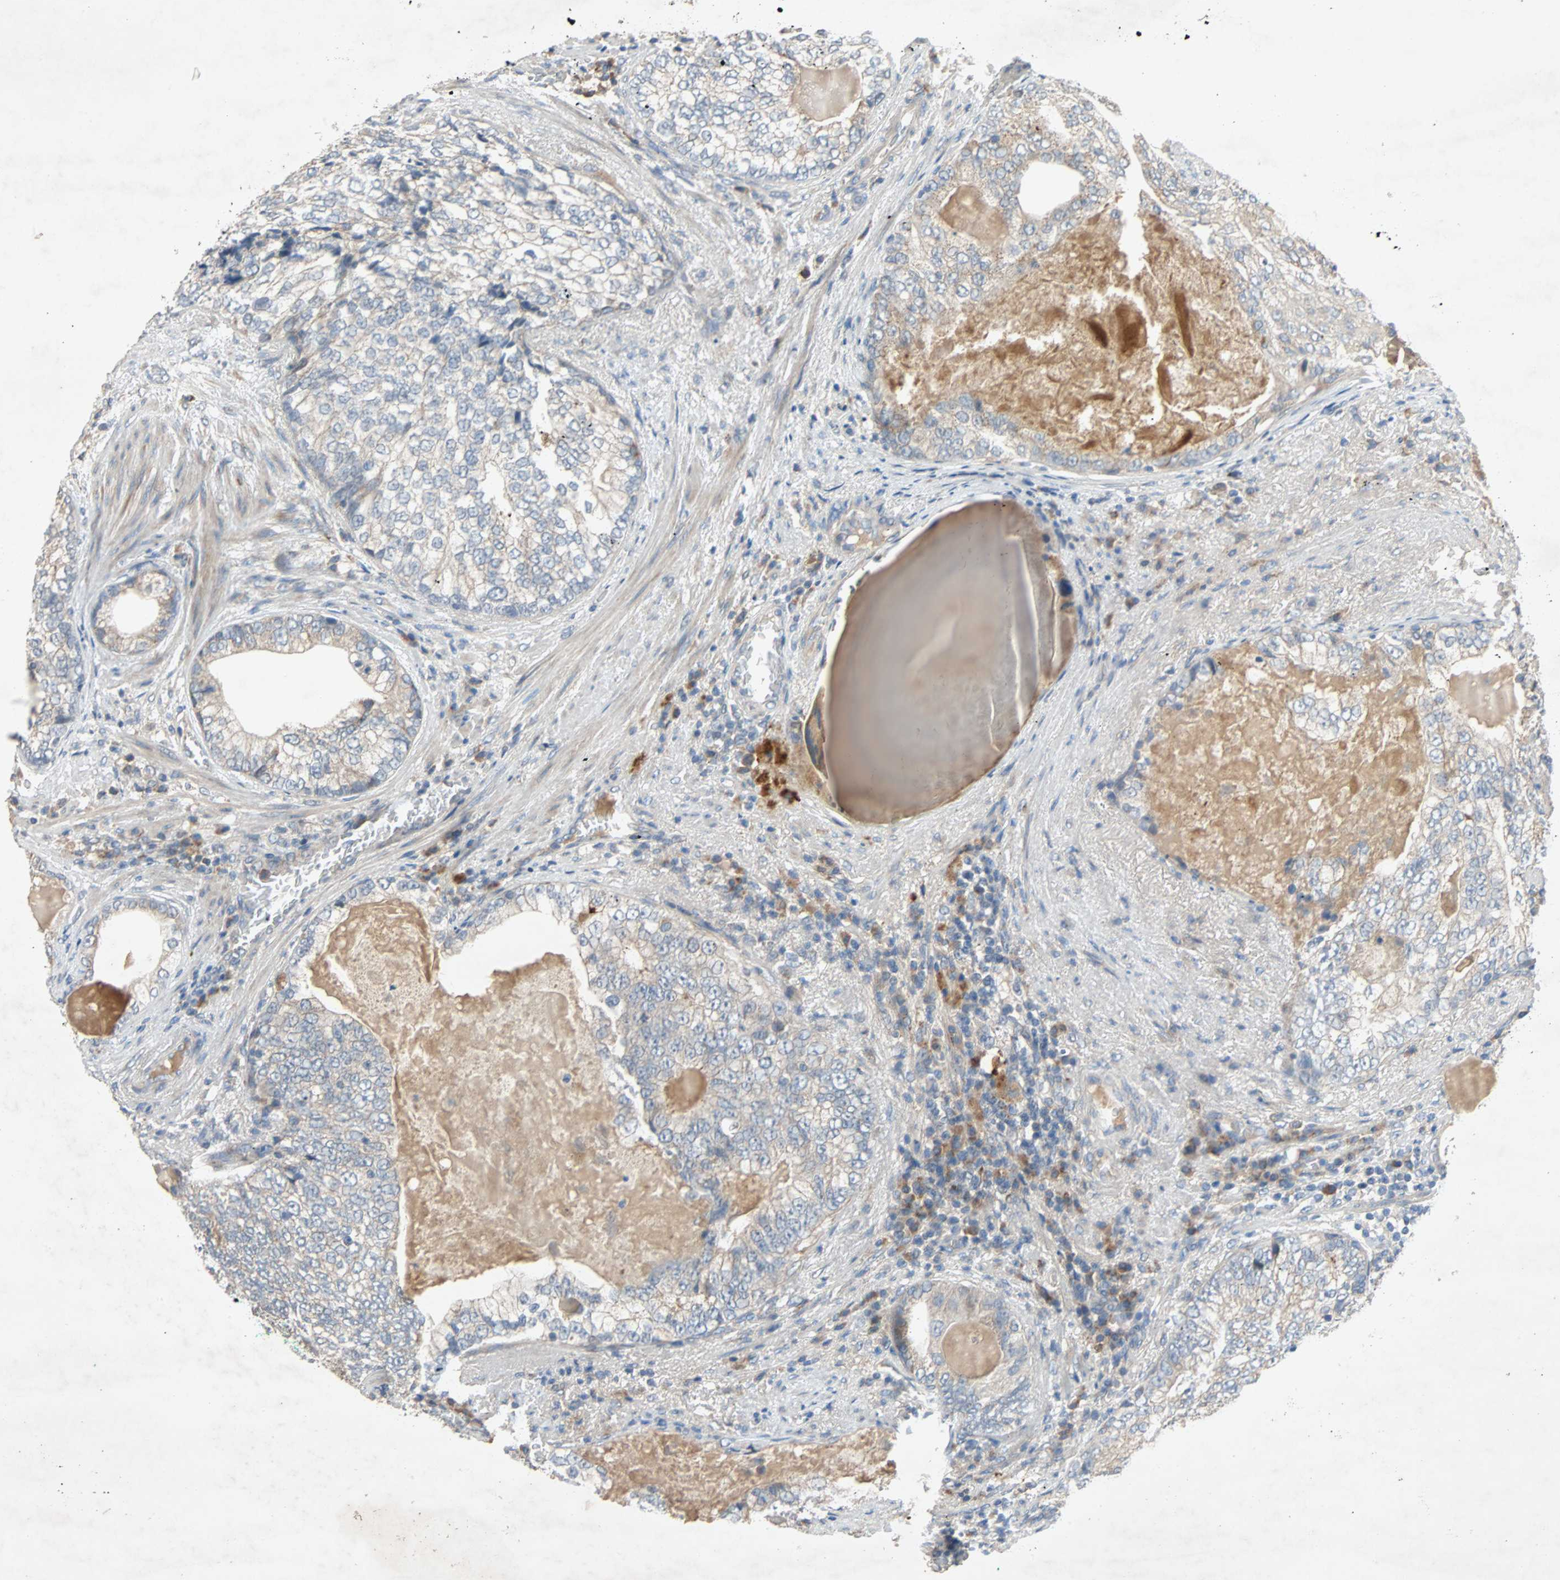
{"staining": {"intensity": "weak", "quantity": "25%-75%", "location": "cytoplasmic/membranous"}, "tissue": "prostate cancer", "cell_type": "Tumor cells", "image_type": "cancer", "snomed": [{"axis": "morphology", "description": "Adenocarcinoma, High grade"}, {"axis": "topography", "description": "Prostate"}], "caption": "Weak cytoplasmic/membranous staining is seen in about 25%-75% of tumor cells in adenocarcinoma (high-grade) (prostate).", "gene": "XYLT1", "patient": {"sex": "male", "age": 66}}